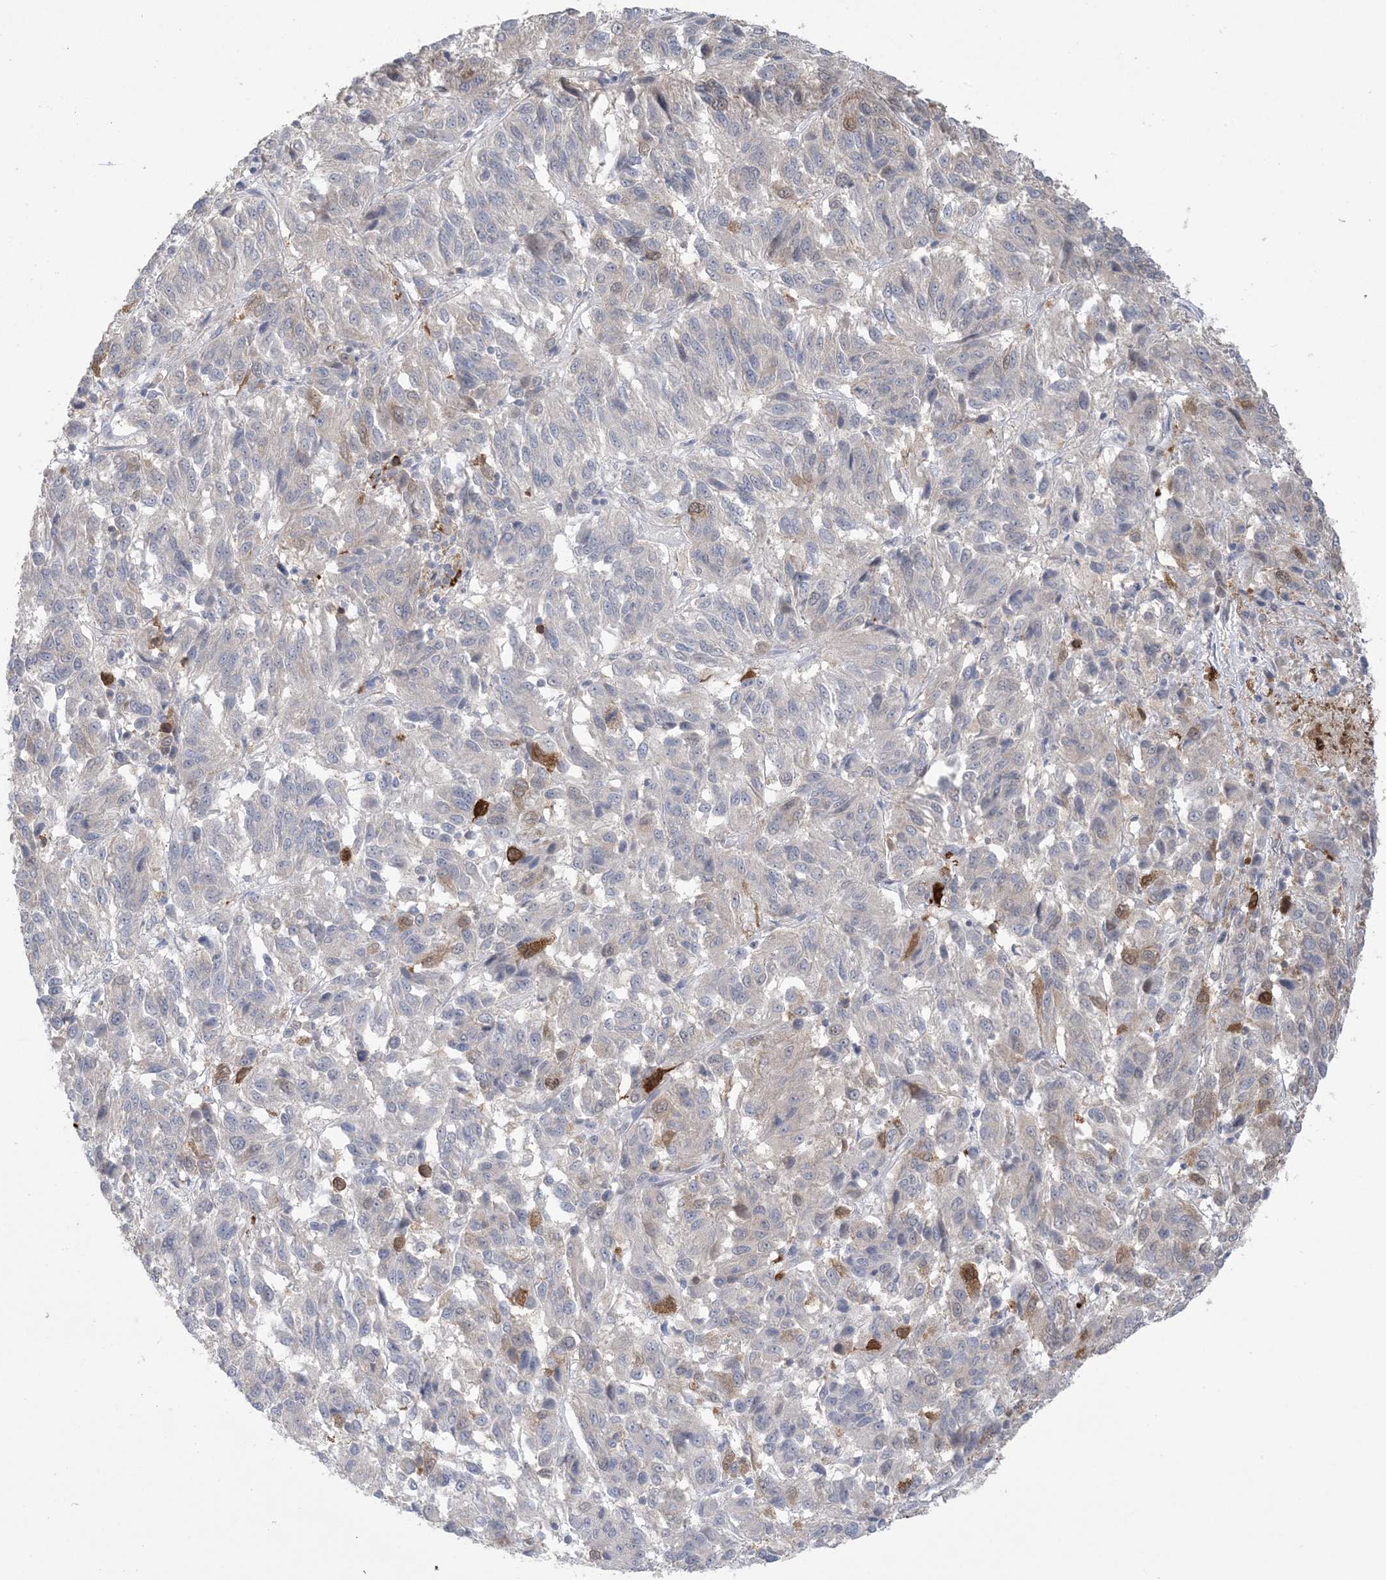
{"staining": {"intensity": "negative", "quantity": "none", "location": "none"}, "tissue": "melanoma", "cell_type": "Tumor cells", "image_type": "cancer", "snomed": [{"axis": "morphology", "description": "Malignant melanoma, Metastatic site"}, {"axis": "topography", "description": "Lung"}], "caption": "Immunohistochemistry (IHC) of human melanoma exhibits no expression in tumor cells.", "gene": "HMGCS1", "patient": {"sex": "male", "age": 64}}